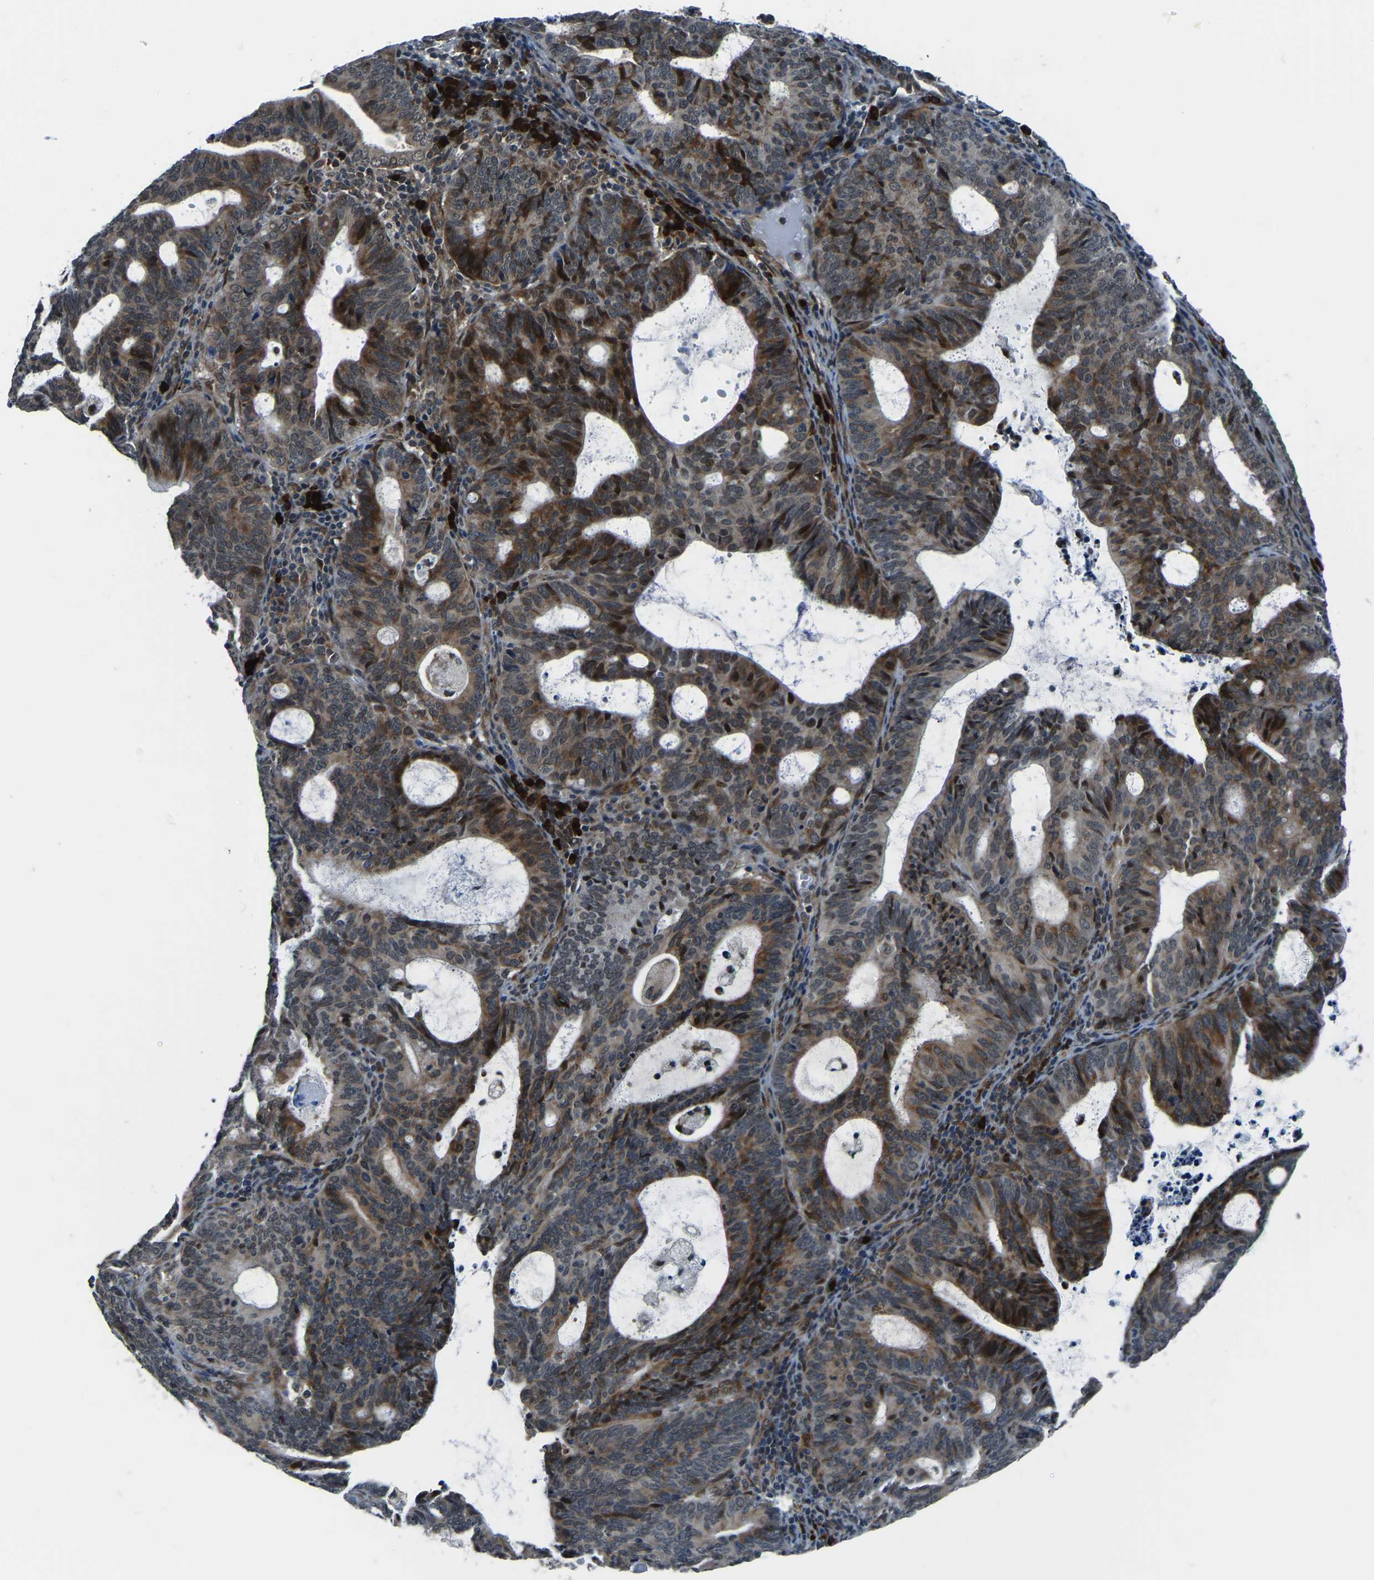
{"staining": {"intensity": "moderate", "quantity": ">75%", "location": "cytoplasmic/membranous,nuclear"}, "tissue": "endometrial cancer", "cell_type": "Tumor cells", "image_type": "cancer", "snomed": [{"axis": "morphology", "description": "Adenocarcinoma, NOS"}, {"axis": "topography", "description": "Uterus"}], "caption": "Endometrial cancer (adenocarcinoma) stained with a protein marker displays moderate staining in tumor cells.", "gene": "ING2", "patient": {"sex": "female", "age": 83}}